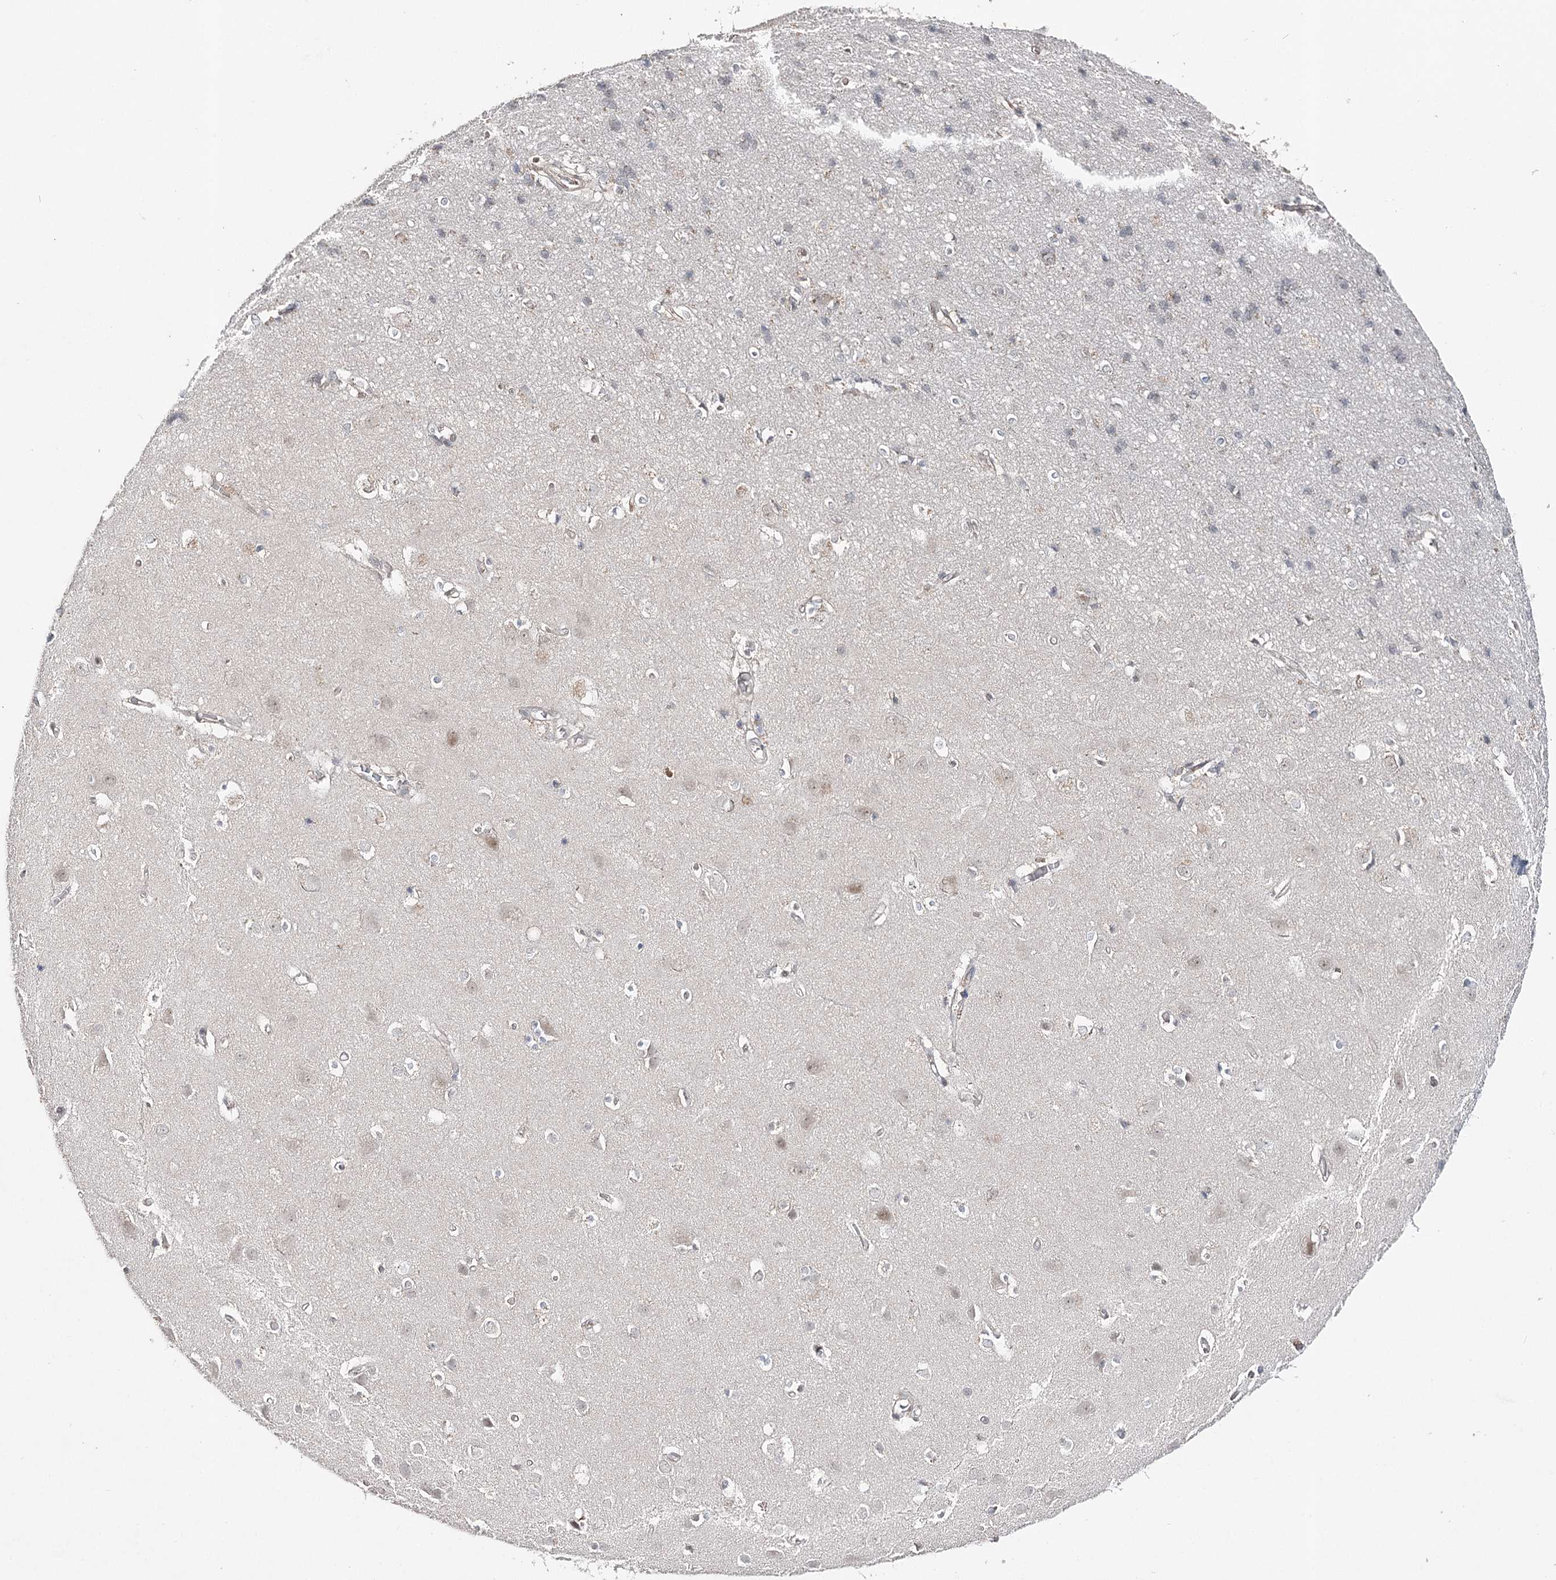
{"staining": {"intensity": "negative", "quantity": "none", "location": "none"}, "tissue": "cerebral cortex", "cell_type": "Endothelial cells", "image_type": "normal", "snomed": [{"axis": "morphology", "description": "Normal tissue, NOS"}, {"axis": "topography", "description": "Cerebral cortex"}], "caption": "IHC of normal cerebral cortex shows no staining in endothelial cells.", "gene": "HSD11B2", "patient": {"sex": "male", "age": 54}}